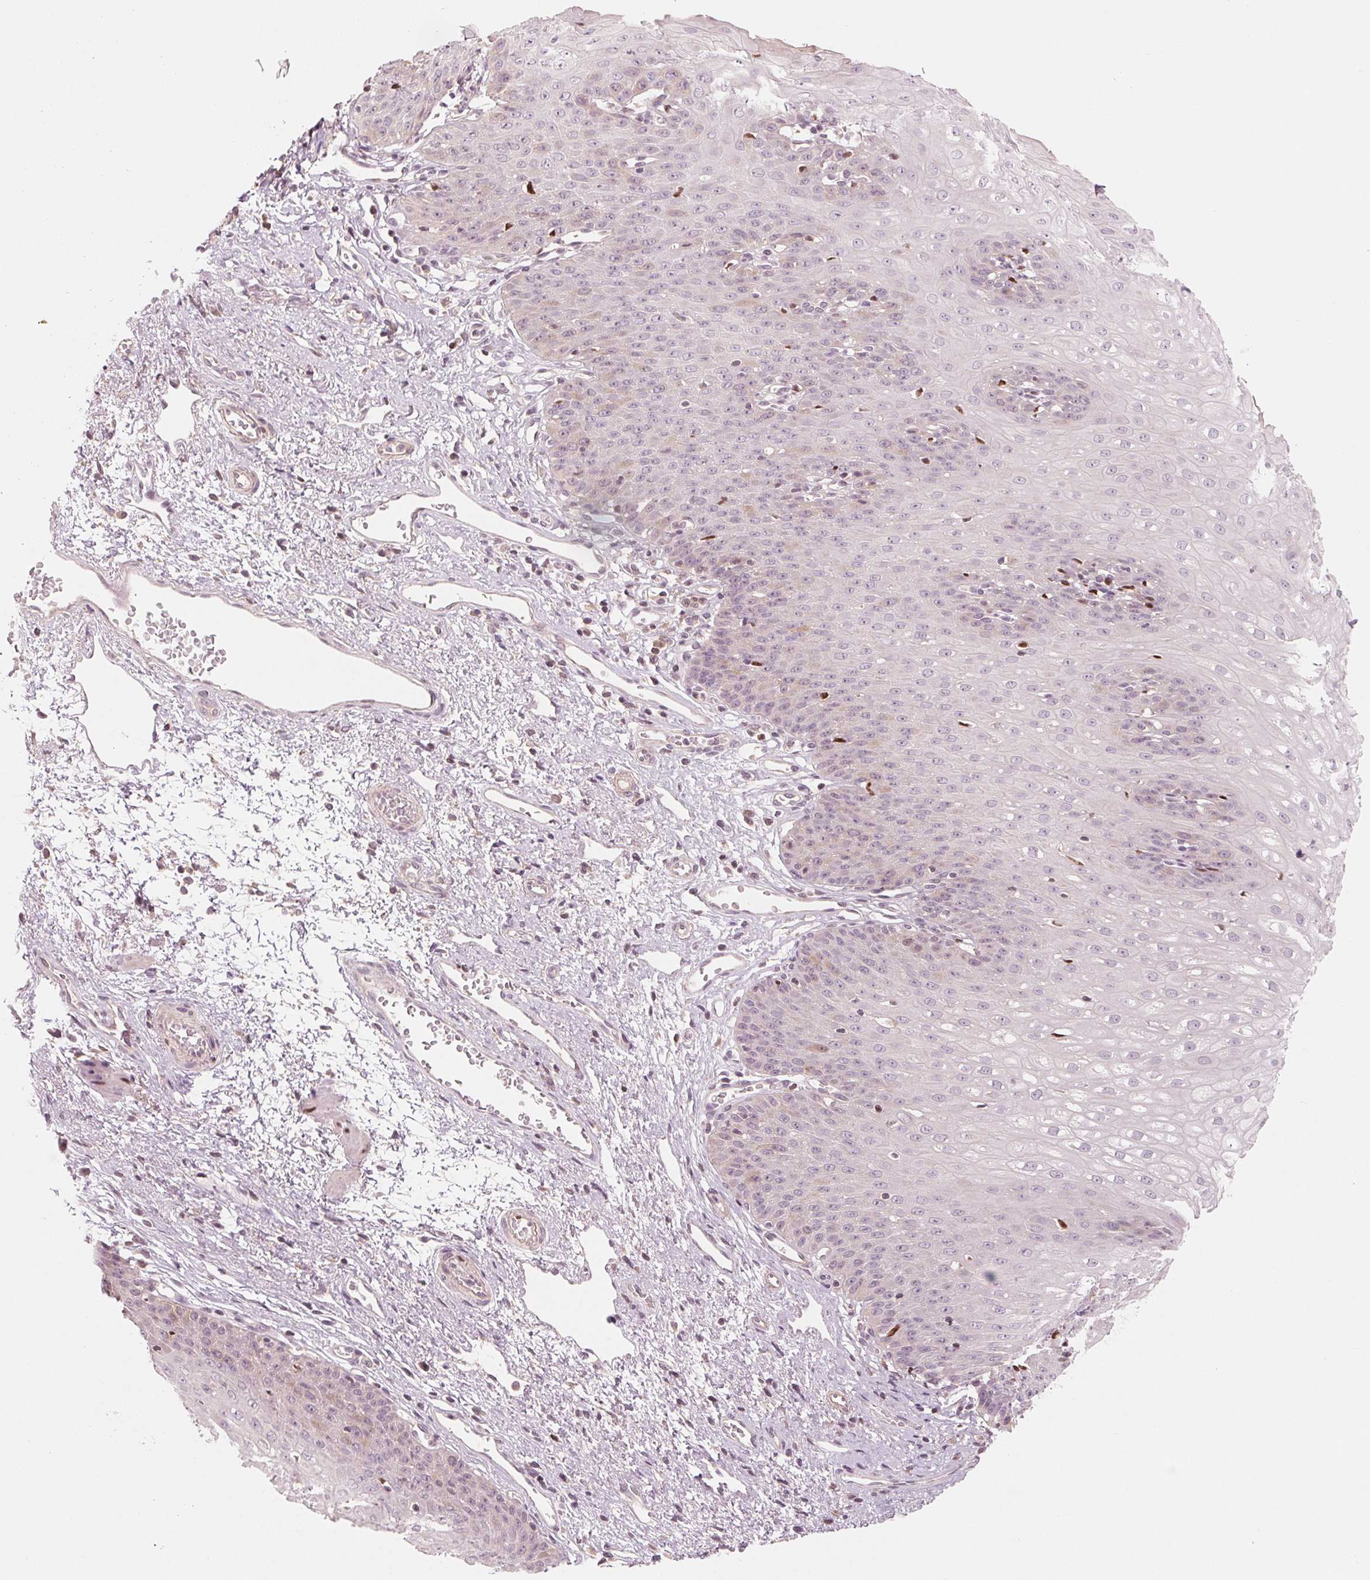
{"staining": {"intensity": "negative", "quantity": "none", "location": "none"}, "tissue": "esophagus", "cell_type": "Squamous epithelial cells", "image_type": "normal", "snomed": [{"axis": "morphology", "description": "Normal tissue, NOS"}, {"axis": "topography", "description": "Esophagus"}], "caption": "The IHC image has no significant expression in squamous epithelial cells of esophagus. The staining was performed using DAB (3,3'-diaminobenzidine) to visualize the protein expression in brown, while the nuclei were stained in blue with hematoxylin (Magnification: 20x).", "gene": "AQP8", "patient": {"sex": "male", "age": 71}}